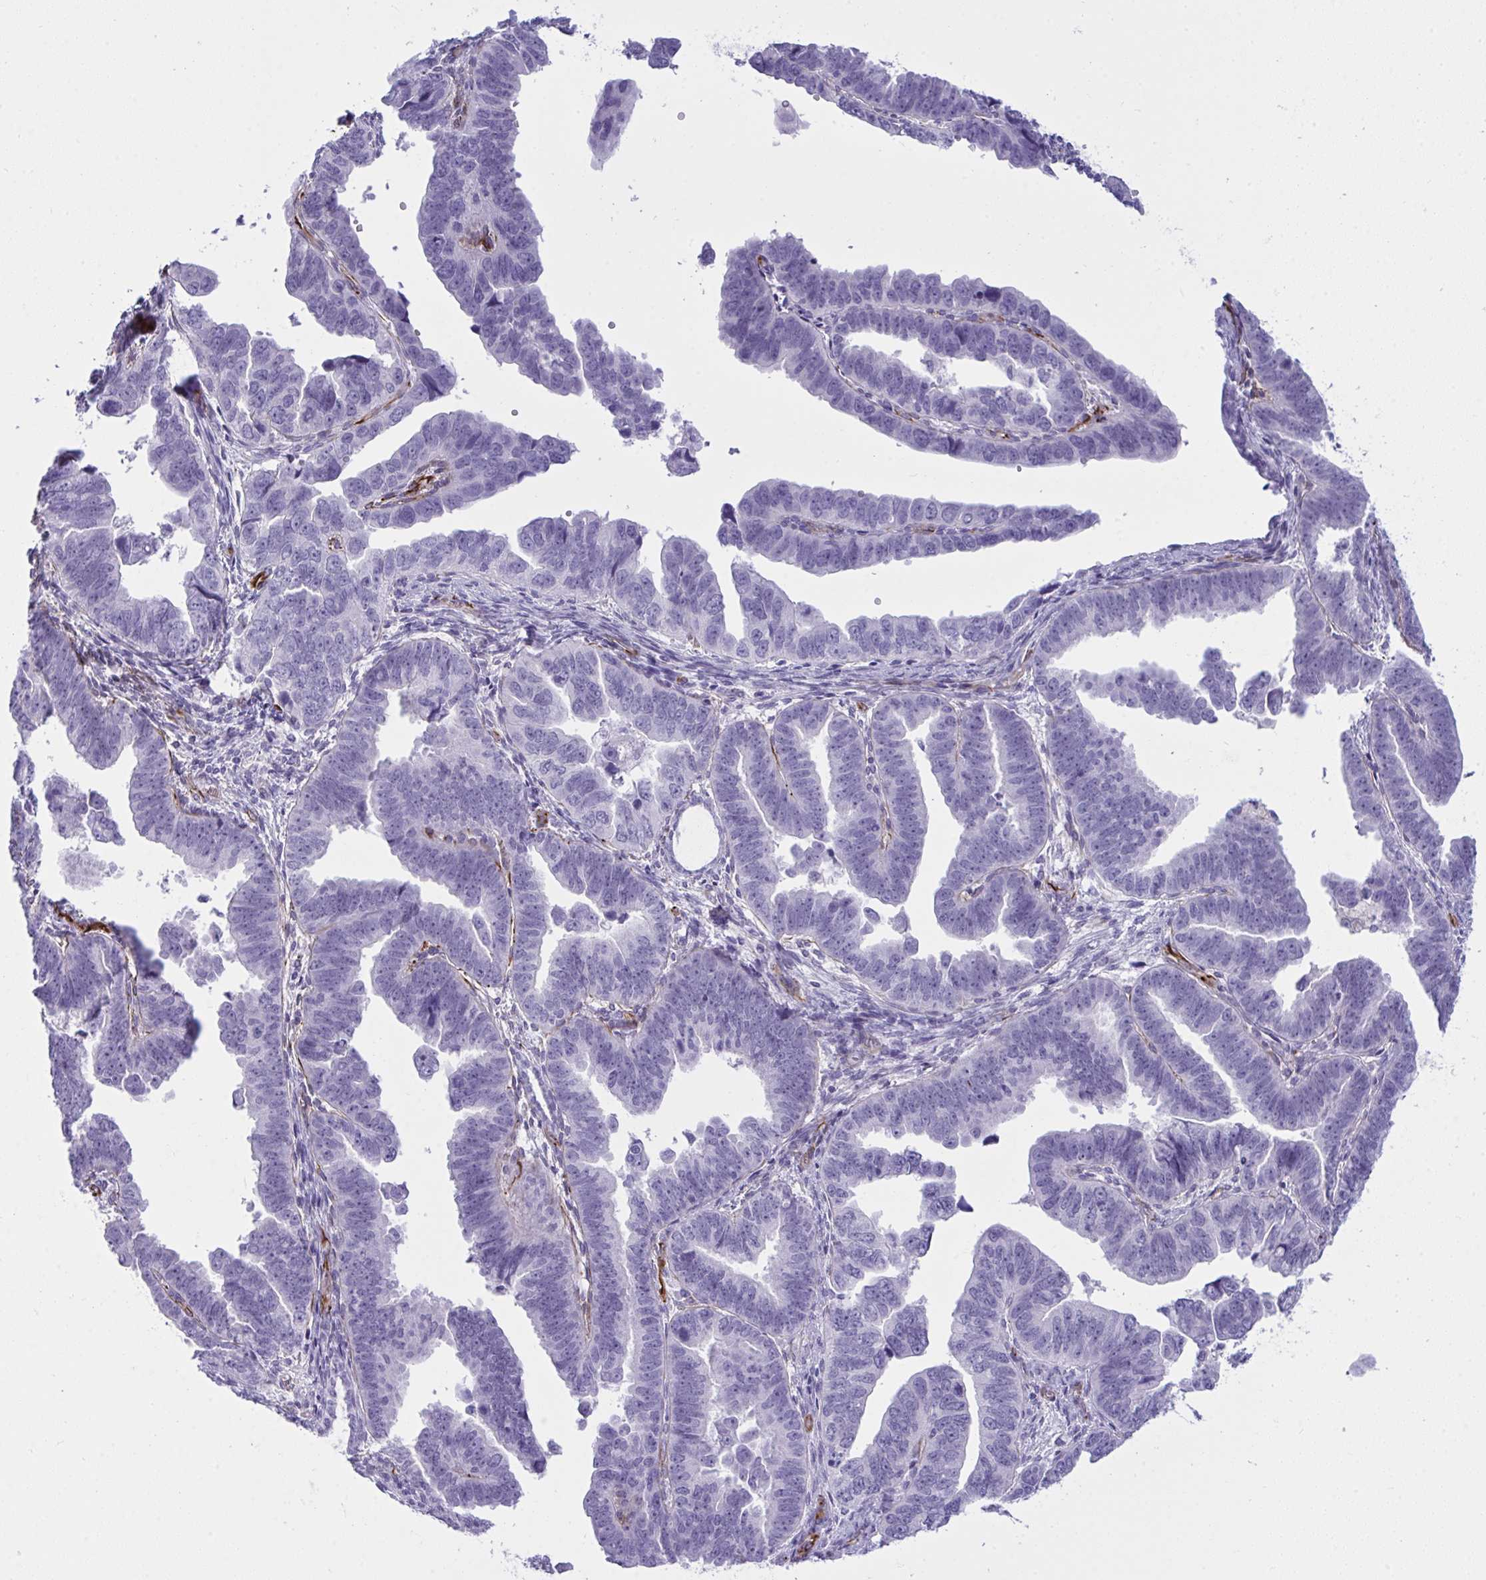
{"staining": {"intensity": "negative", "quantity": "none", "location": "none"}, "tissue": "endometrial cancer", "cell_type": "Tumor cells", "image_type": "cancer", "snomed": [{"axis": "morphology", "description": "Adenocarcinoma, NOS"}, {"axis": "topography", "description": "Endometrium"}], "caption": "The photomicrograph demonstrates no staining of tumor cells in endometrial adenocarcinoma.", "gene": "SLC35B1", "patient": {"sex": "female", "age": 75}}